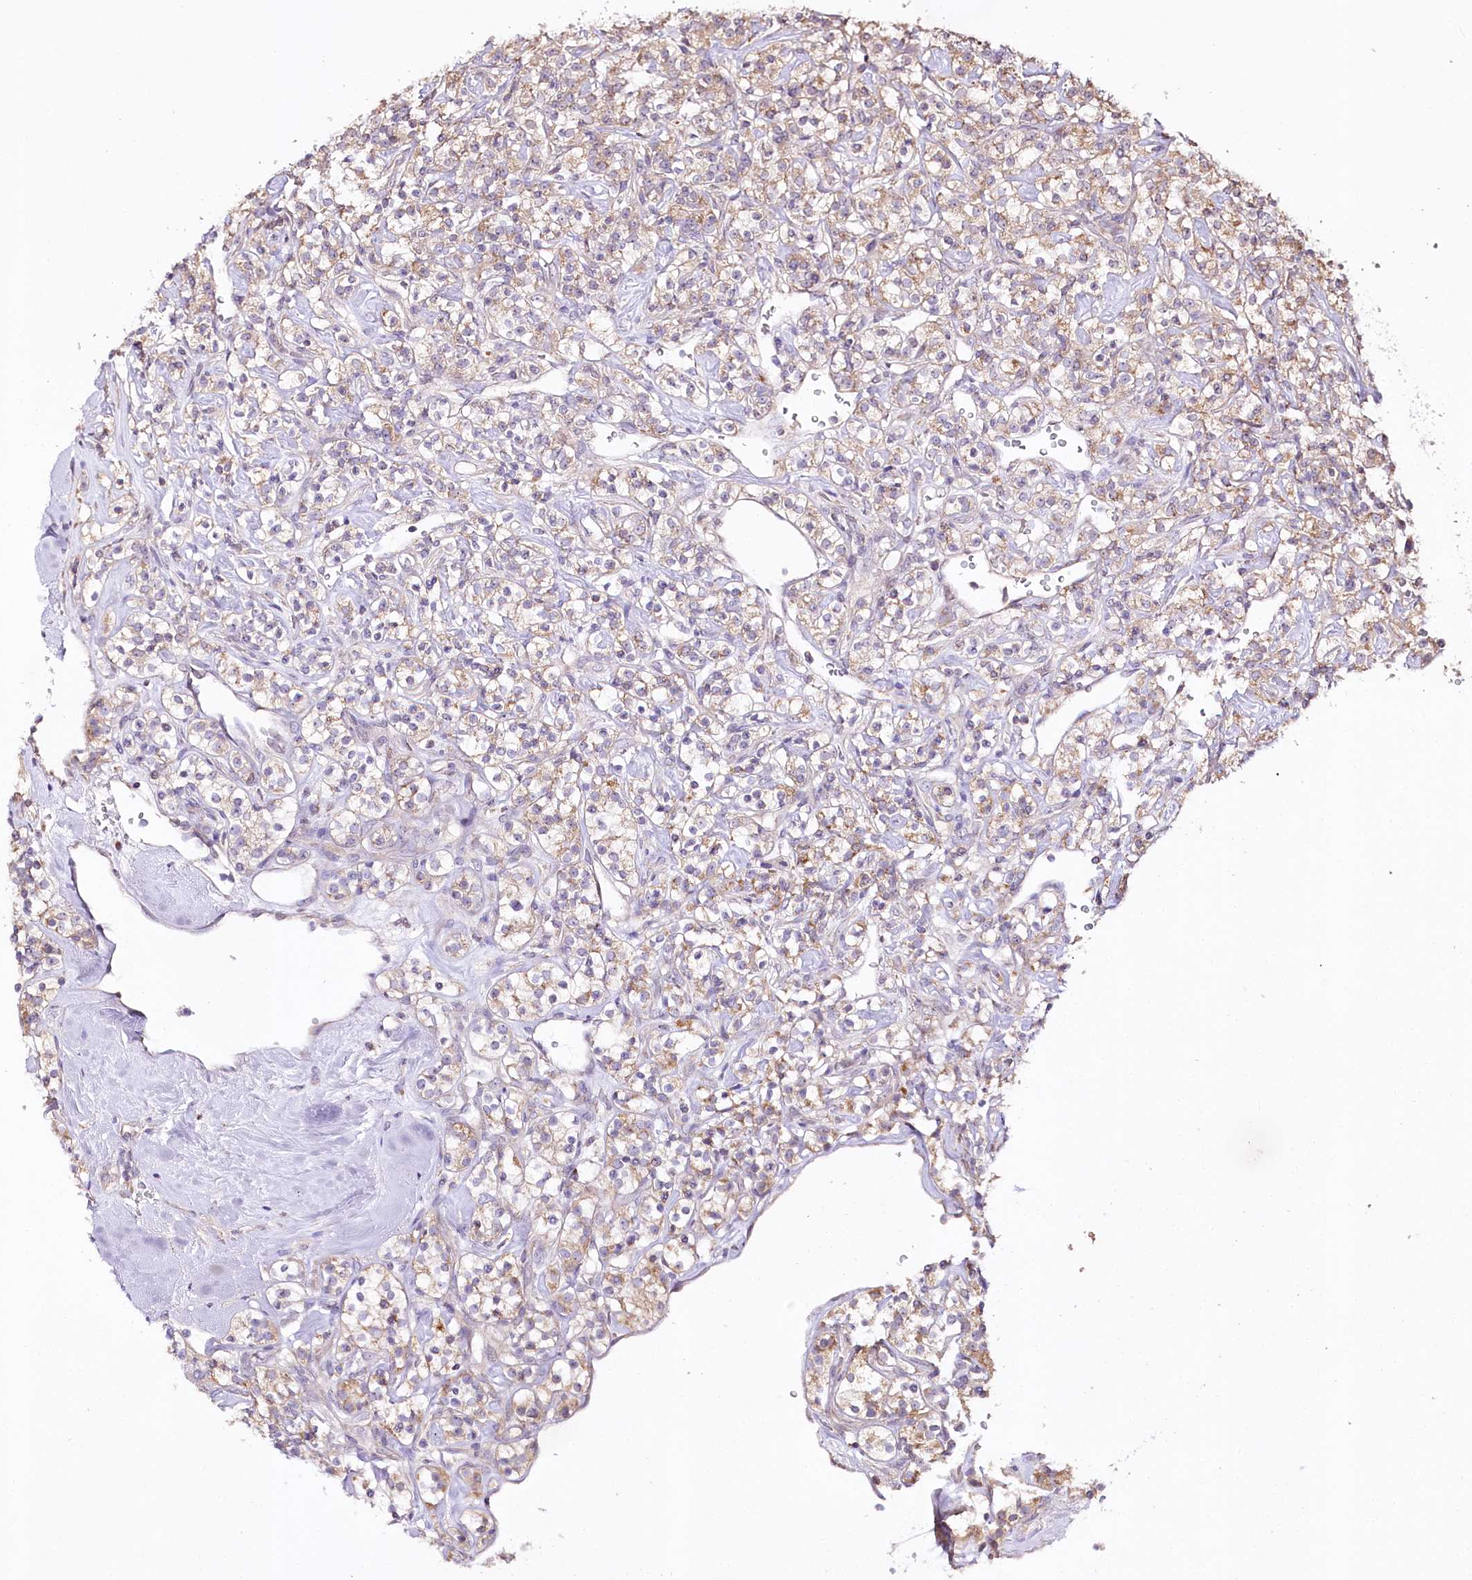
{"staining": {"intensity": "weak", "quantity": ">75%", "location": "cytoplasmic/membranous"}, "tissue": "renal cancer", "cell_type": "Tumor cells", "image_type": "cancer", "snomed": [{"axis": "morphology", "description": "Adenocarcinoma, NOS"}, {"axis": "topography", "description": "Kidney"}], "caption": "A micrograph of human renal cancer stained for a protein displays weak cytoplasmic/membranous brown staining in tumor cells.", "gene": "ZNF226", "patient": {"sex": "male", "age": 77}}